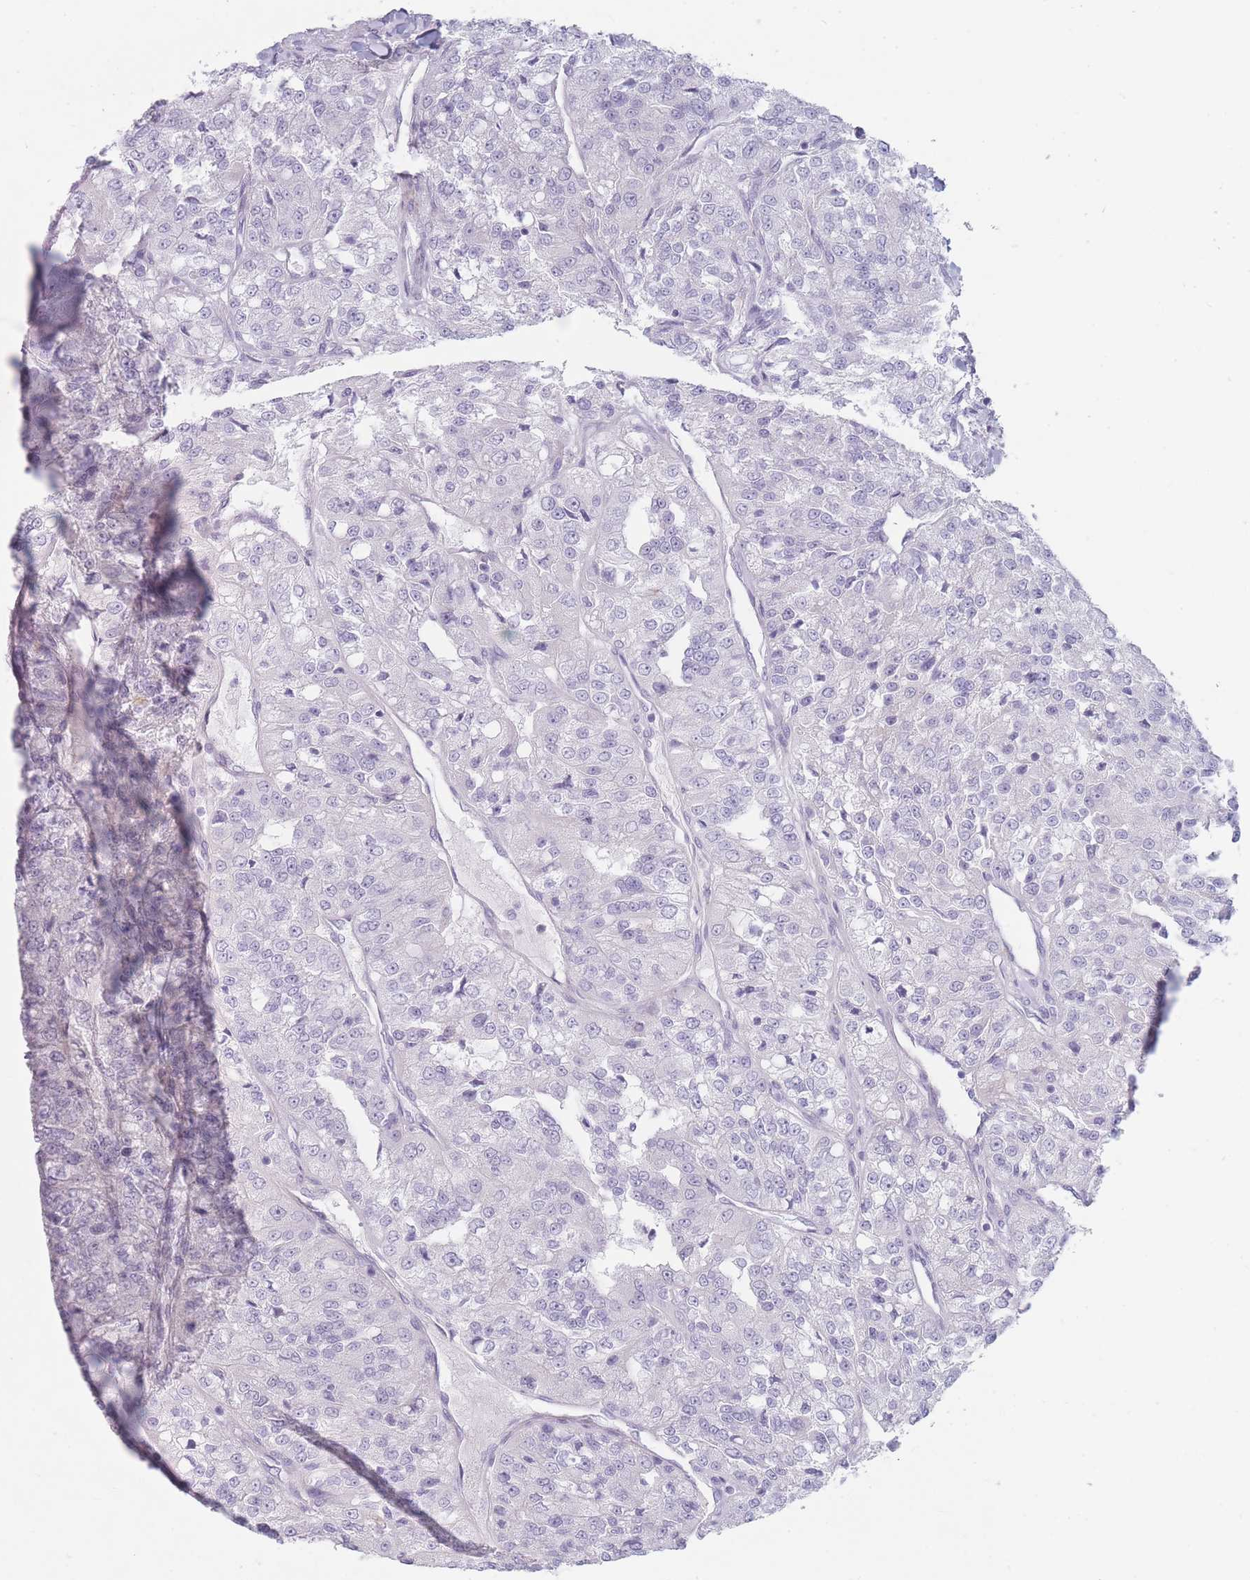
{"staining": {"intensity": "negative", "quantity": "none", "location": "none"}, "tissue": "renal cancer", "cell_type": "Tumor cells", "image_type": "cancer", "snomed": [{"axis": "morphology", "description": "Adenocarcinoma, NOS"}, {"axis": "topography", "description": "Kidney"}], "caption": "High magnification brightfield microscopy of renal cancer (adenocarcinoma) stained with DAB (brown) and counterstained with hematoxylin (blue): tumor cells show no significant staining.", "gene": "IFNA6", "patient": {"sex": "female", "age": 63}}